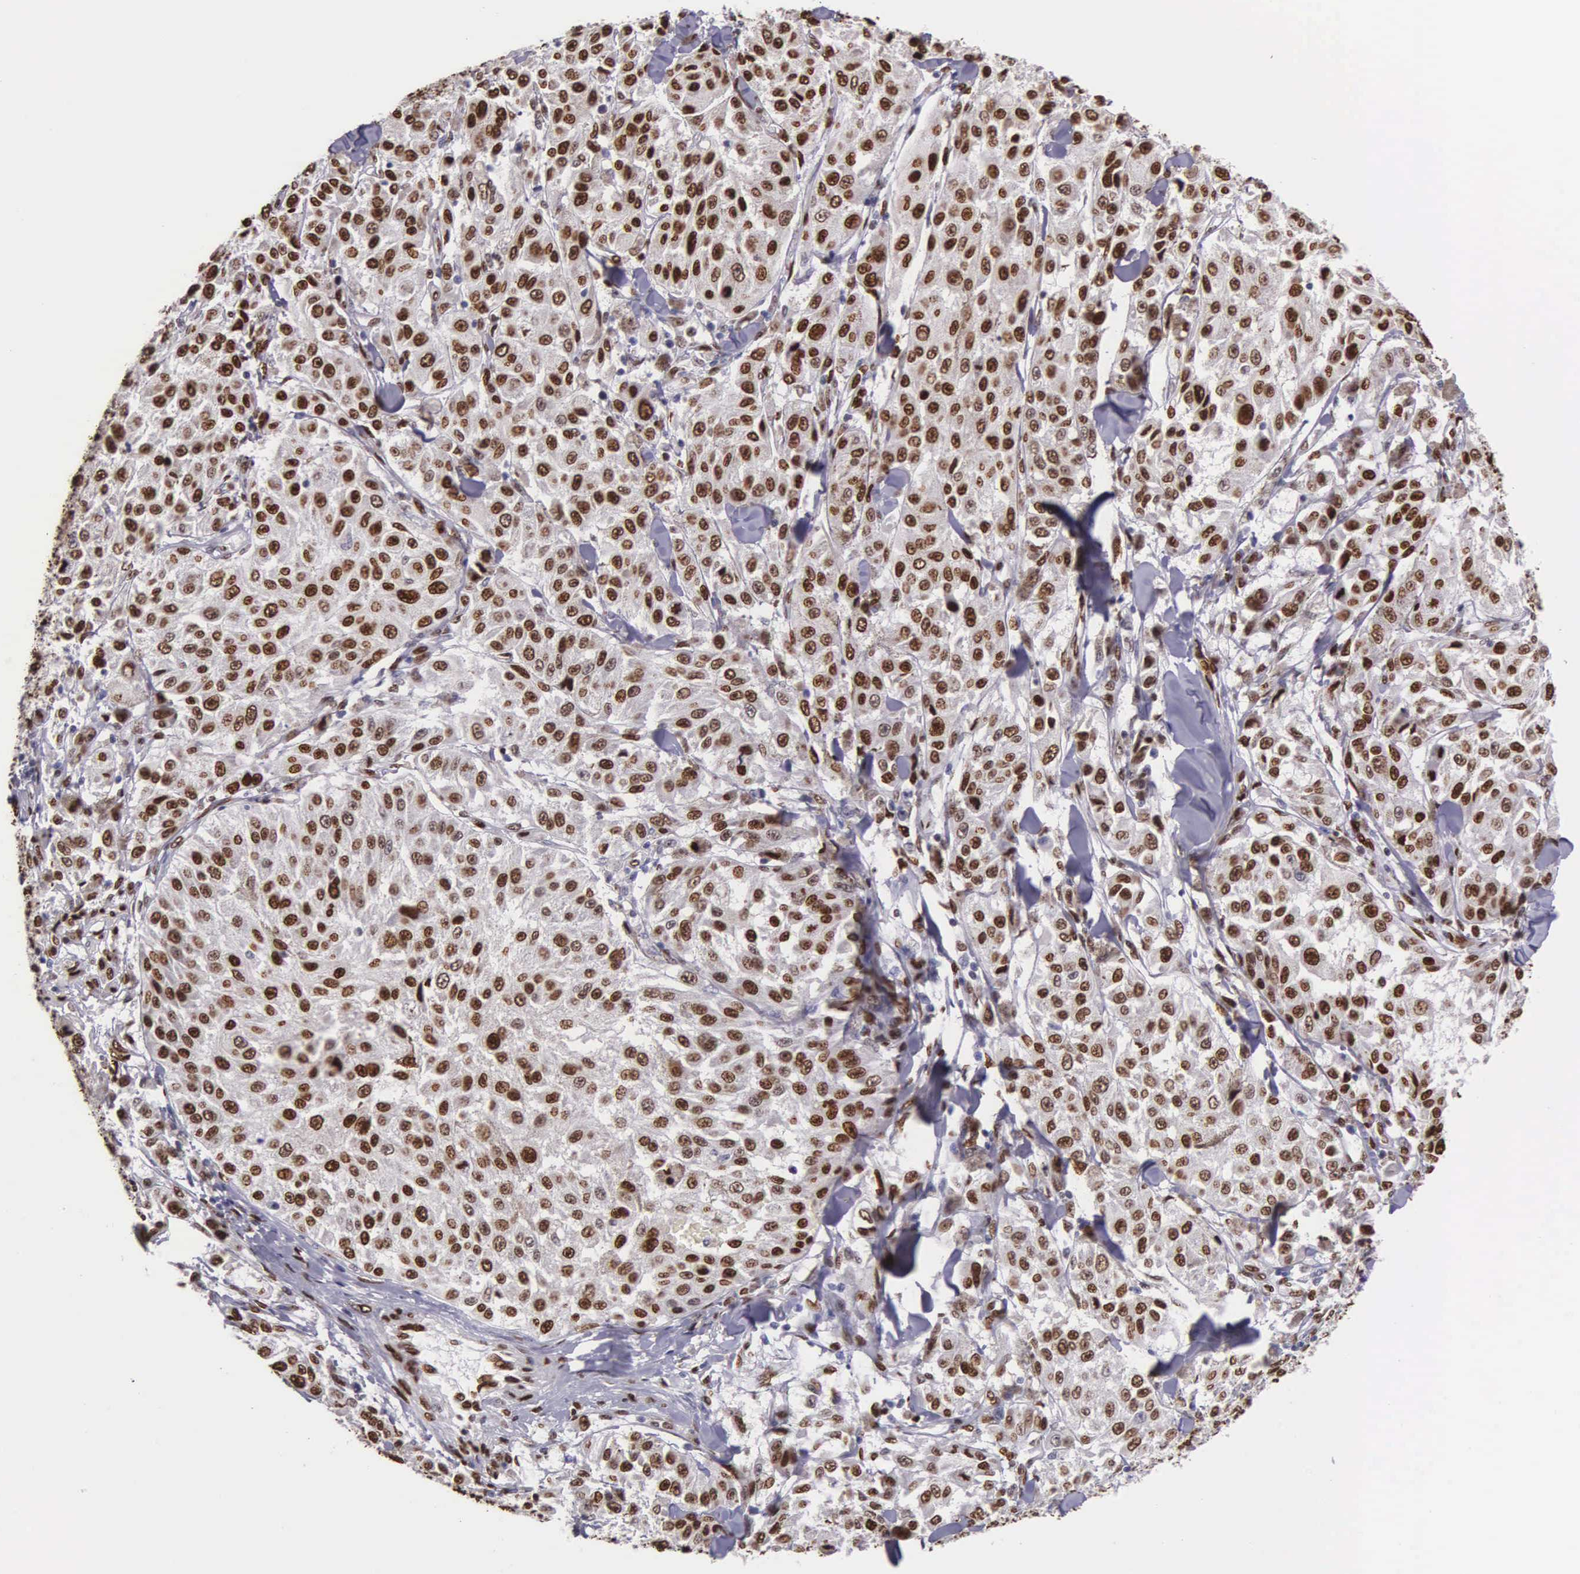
{"staining": {"intensity": "strong", "quantity": ">75%", "location": "nuclear"}, "tissue": "melanoma", "cell_type": "Tumor cells", "image_type": "cancer", "snomed": [{"axis": "morphology", "description": "Malignant melanoma, NOS"}, {"axis": "topography", "description": "Skin"}], "caption": "This image reveals immunohistochemistry (IHC) staining of malignant melanoma, with high strong nuclear expression in about >75% of tumor cells.", "gene": "H1-0", "patient": {"sex": "female", "age": 64}}